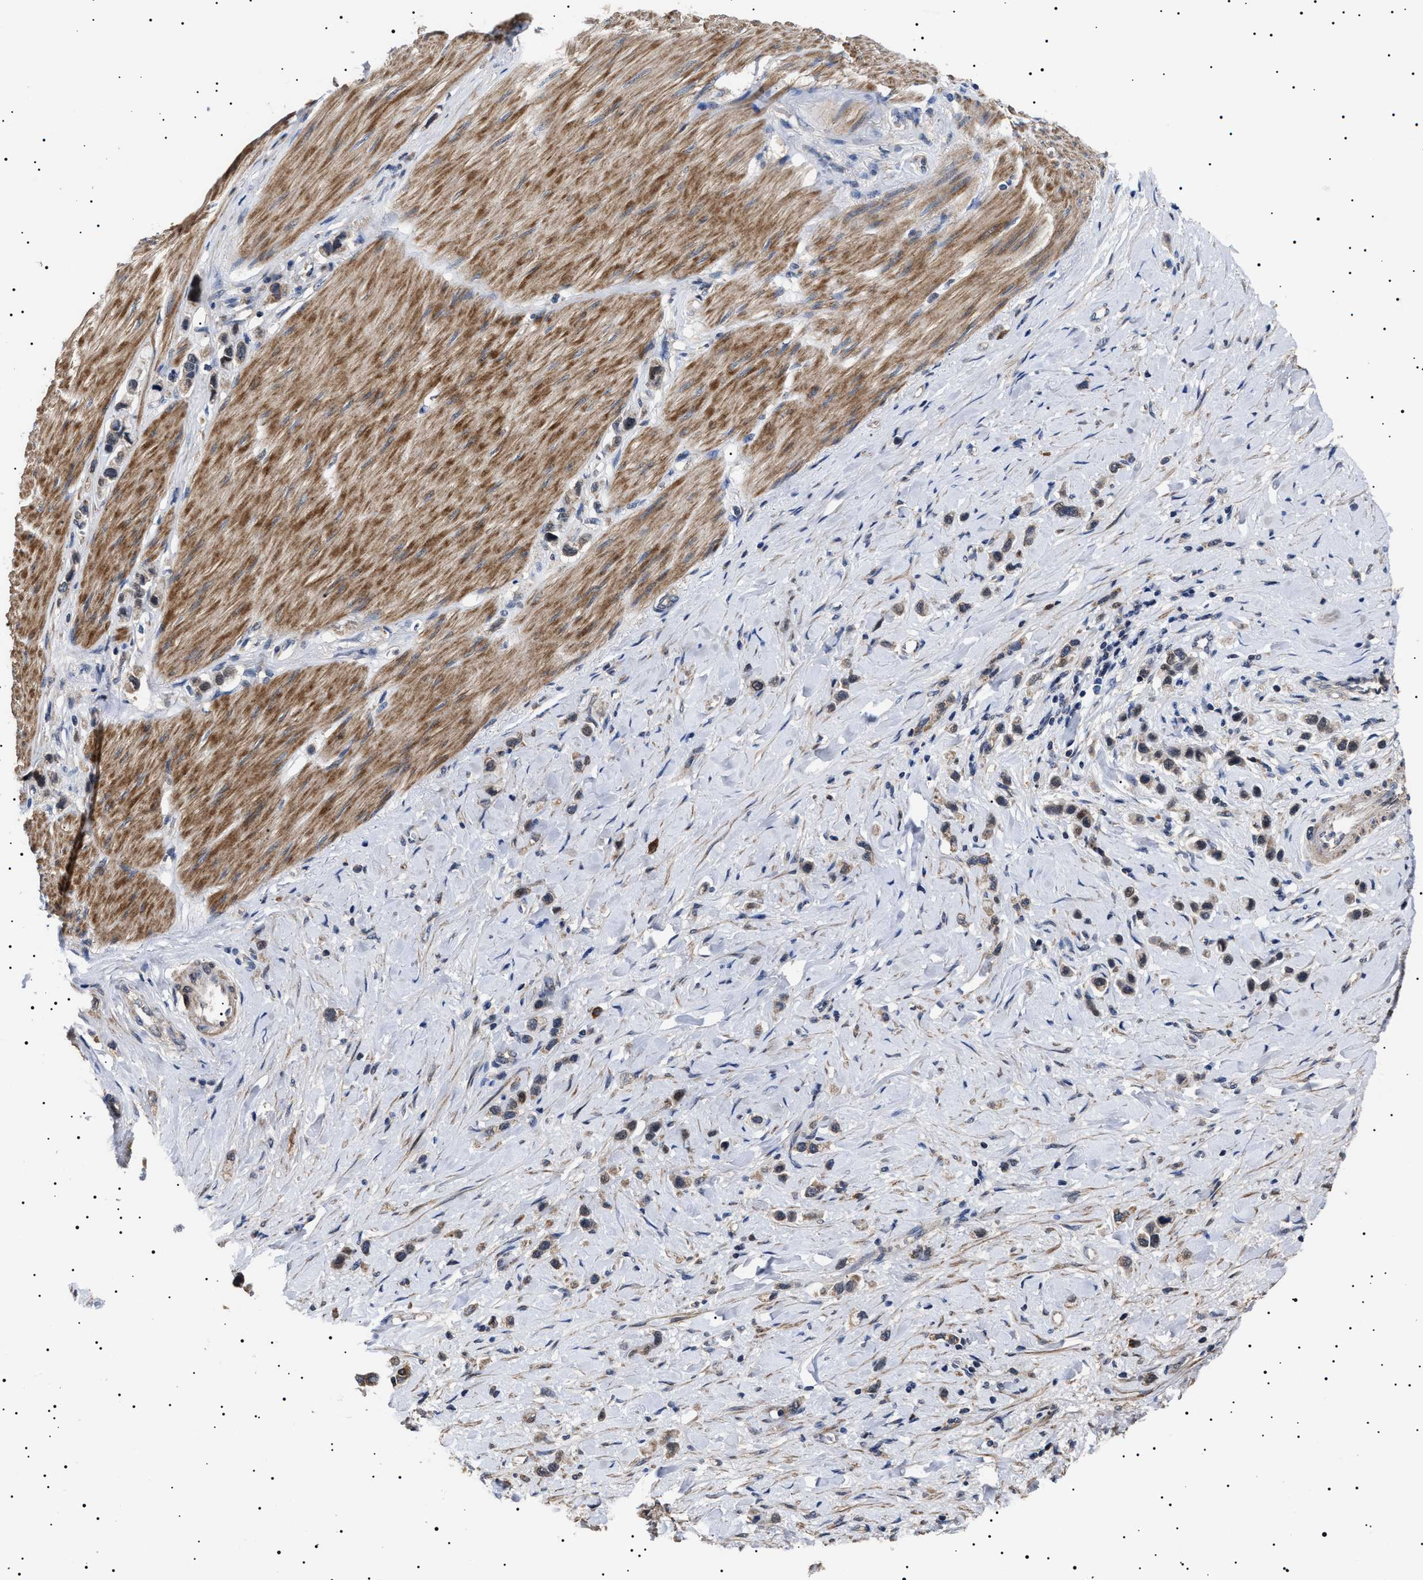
{"staining": {"intensity": "weak", "quantity": "<25%", "location": "cytoplasmic/membranous"}, "tissue": "stomach cancer", "cell_type": "Tumor cells", "image_type": "cancer", "snomed": [{"axis": "morphology", "description": "Adenocarcinoma, NOS"}, {"axis": "topography", "description": "Stomach"}], "caption": "Tumor cells show no significant positivity in stomach adenocarcinoma.", "gene": "RAB34", "patient": {"sex": "female", "age": 65}}